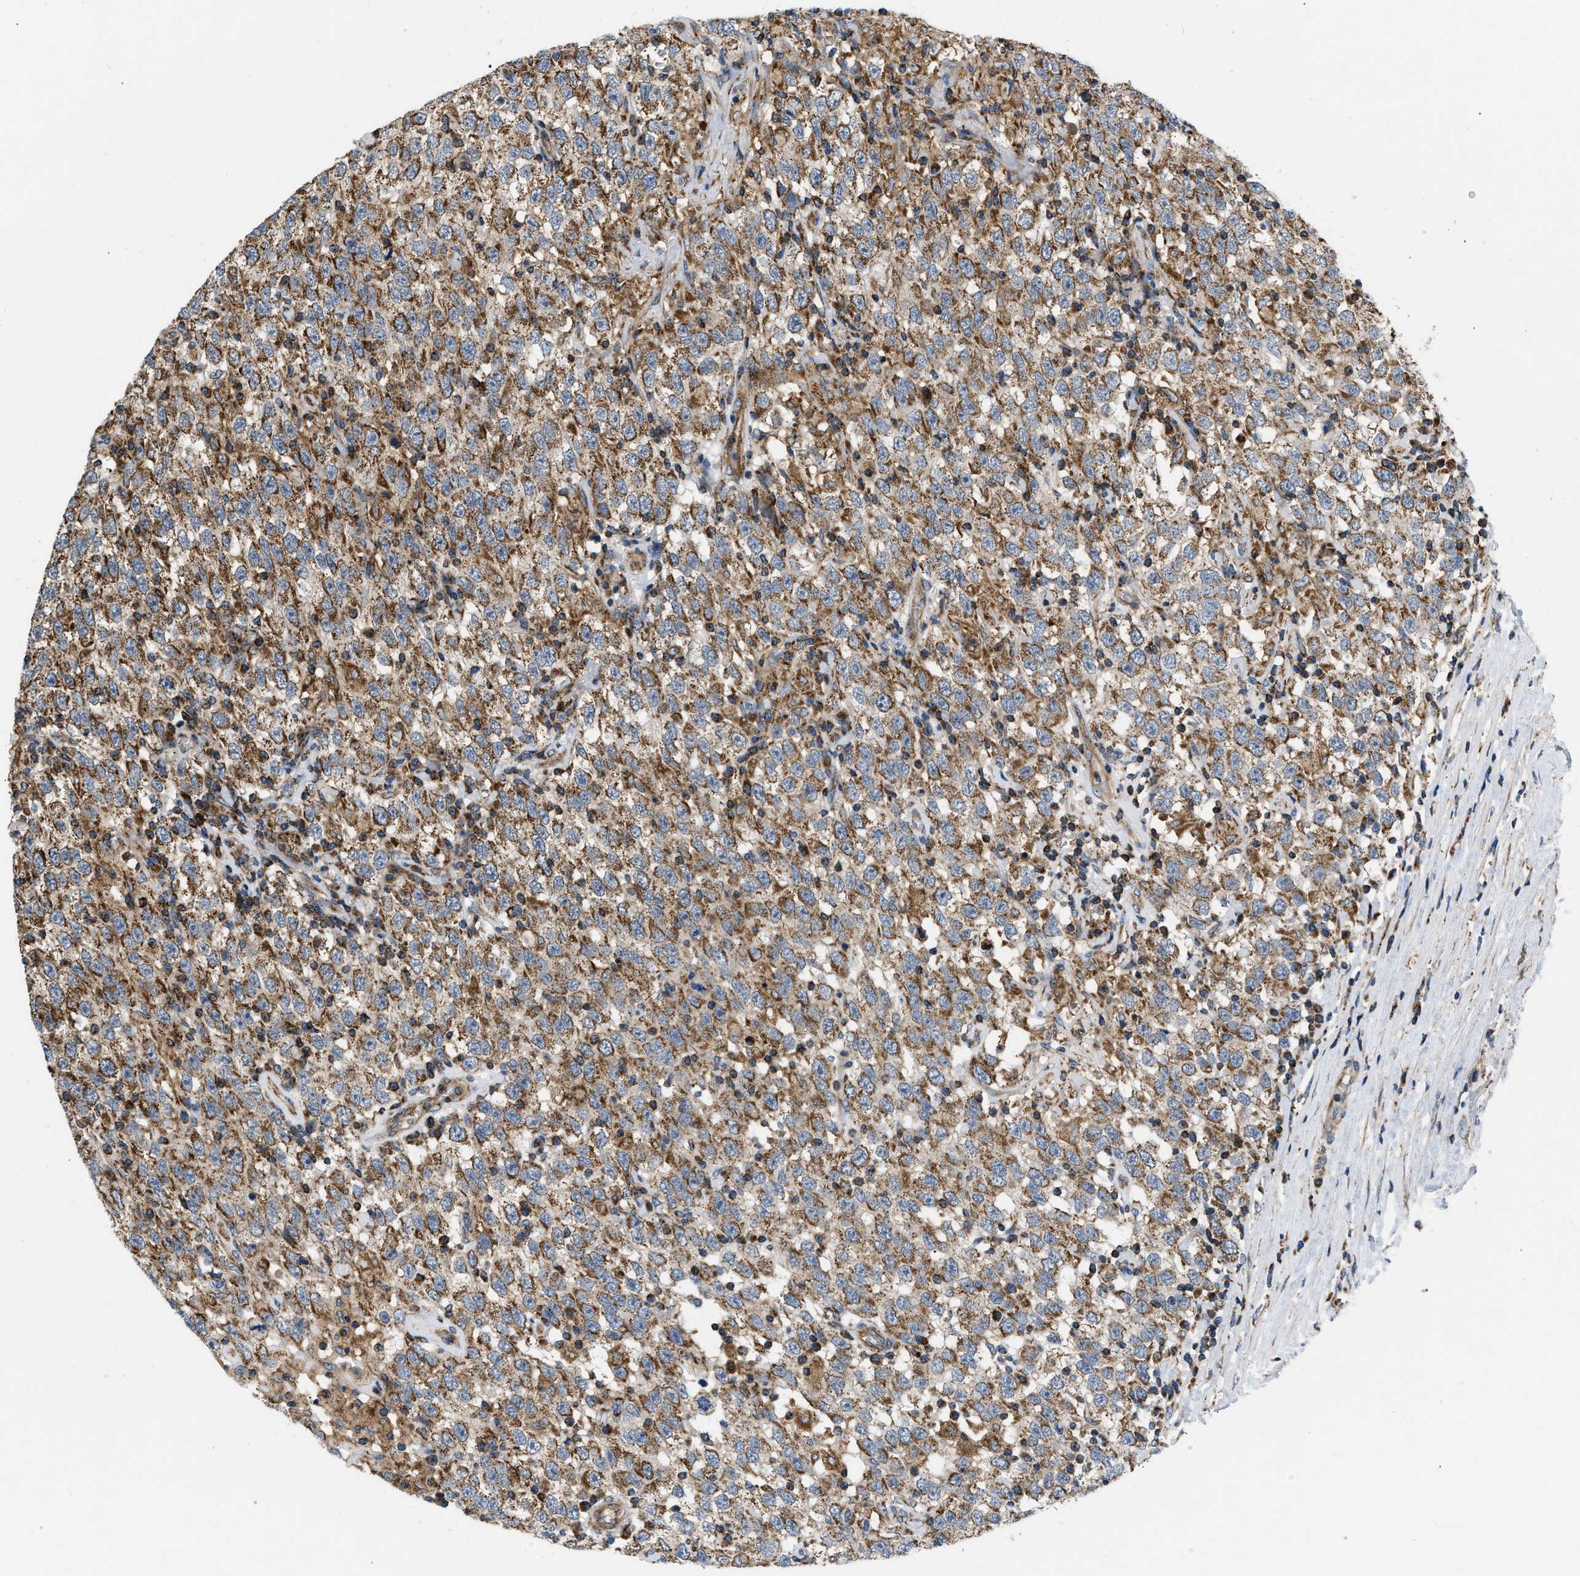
{"staining": {"intensity": "moderate", "quantity": ">75%", "location": "cytoplasmic/membranous"}, "tissue": "testis cancer", "cell_type": "Tumor cells", "image_type": "cancer", "snomed": [{"axis": "morphology", "description": "Seminoma, NOS"}, {"axis": "topography", "description": "Testis"}], "caption": "A photomicrograph showing moderate cytoplasmic/membranous expression in about >75% of tumor cells in testis cancer (seminoma), as visualized by brown immunohistochemical staining.", "gene": "OPTN", "patient": {"sex": "male", "age": 41}}